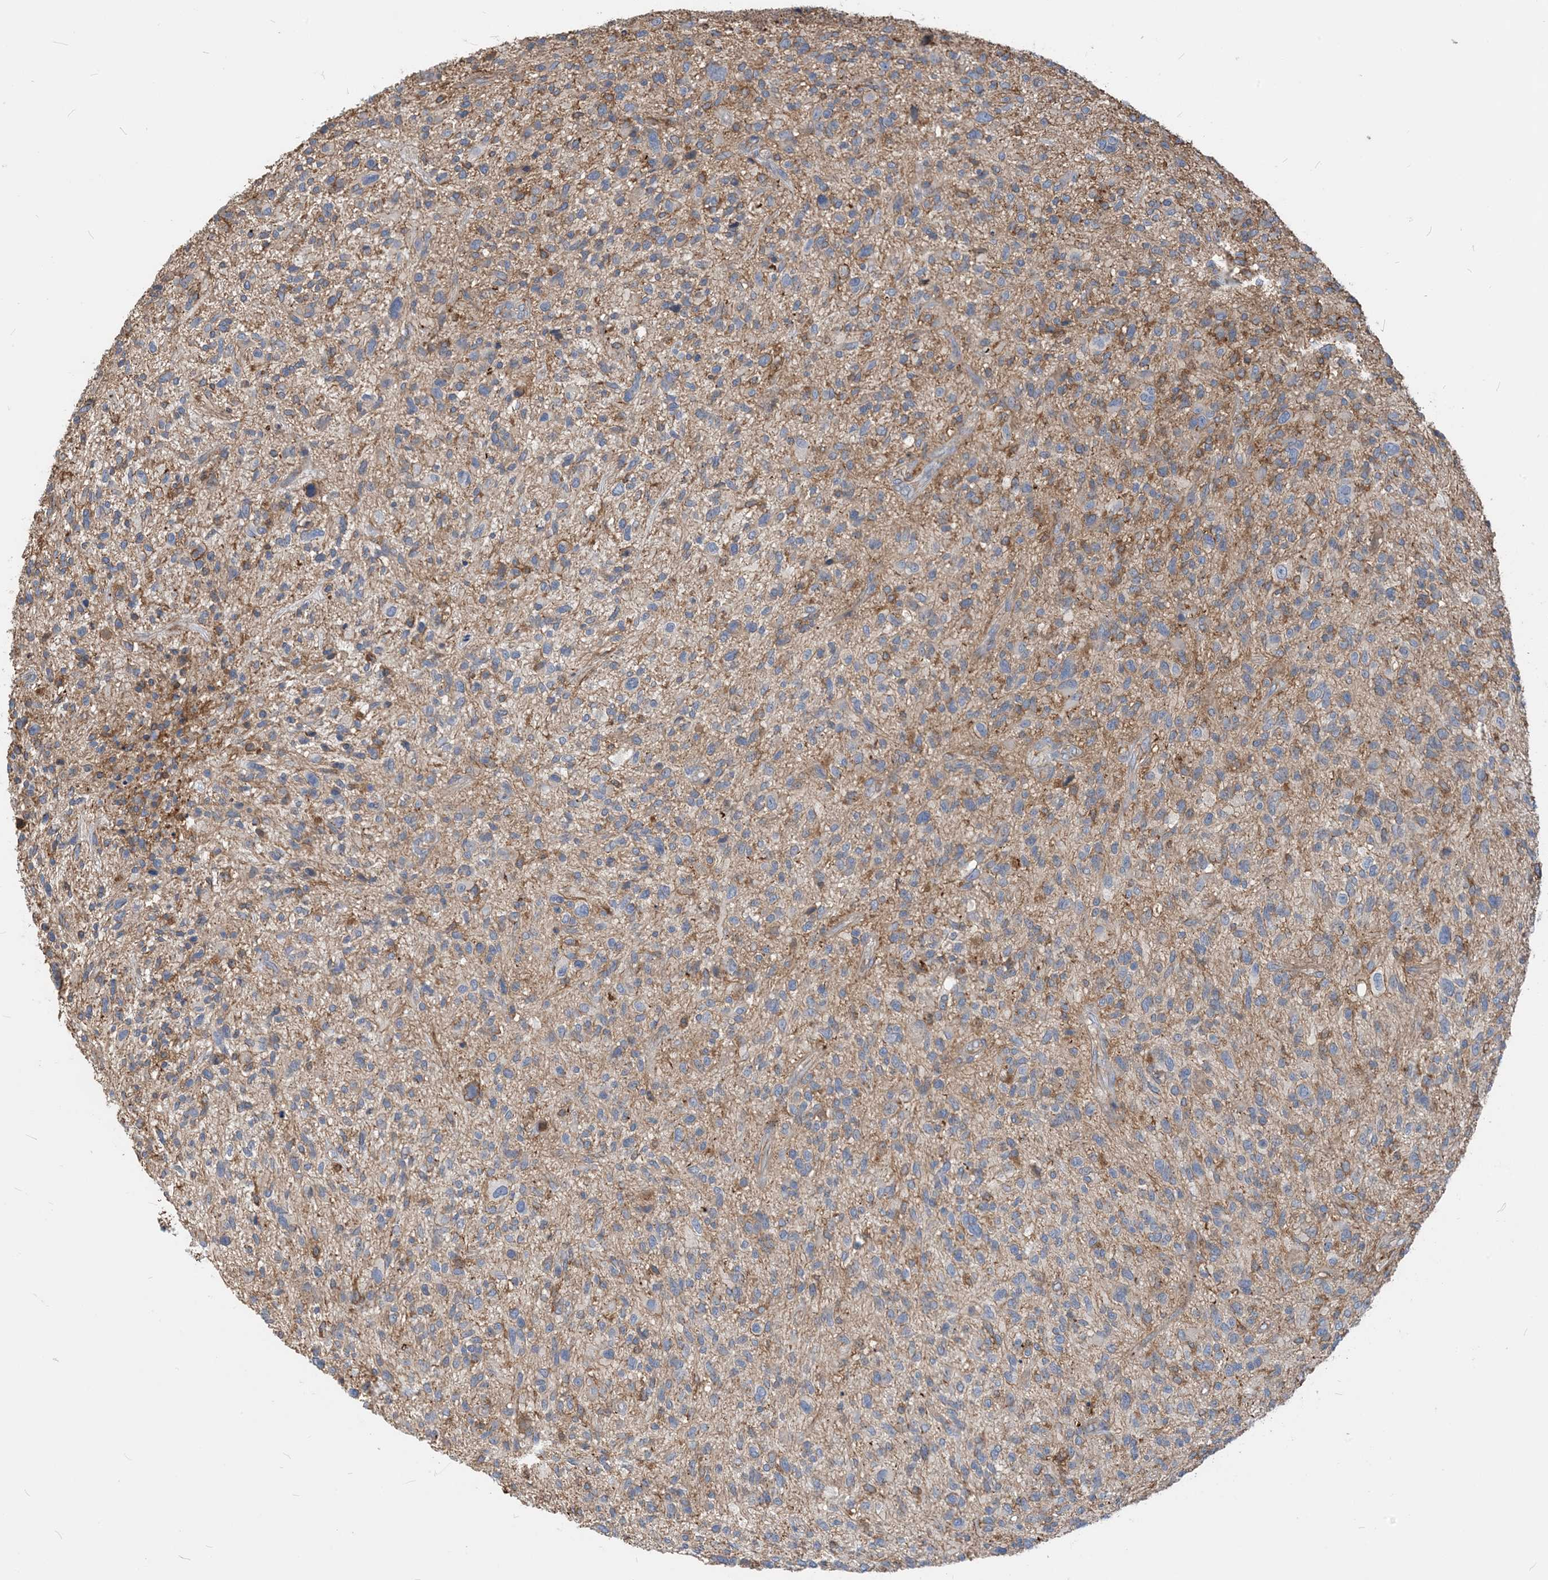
{"staining": {"intensity": "moderate", "quantity": "<25%", "location": "cytoplasmic/membranous"}, "tissue": "glioma", "cell_type": "Tumor cells", "image_type": "cancer", "snomed": [{"axis": "morphology", "description": "Glioma, malignant, High grade"}, {"axis": "topography", "description": "Brain"}], "caption": "Immunohistochemistry (IHC) of human malignant high-grade glioma exhibits low levels of moderate cytoplasmic/membranous expression in approximately <25% of tumor cells.", "gene": "PARVG", "patient": {"sex": "male", "age": 47}}